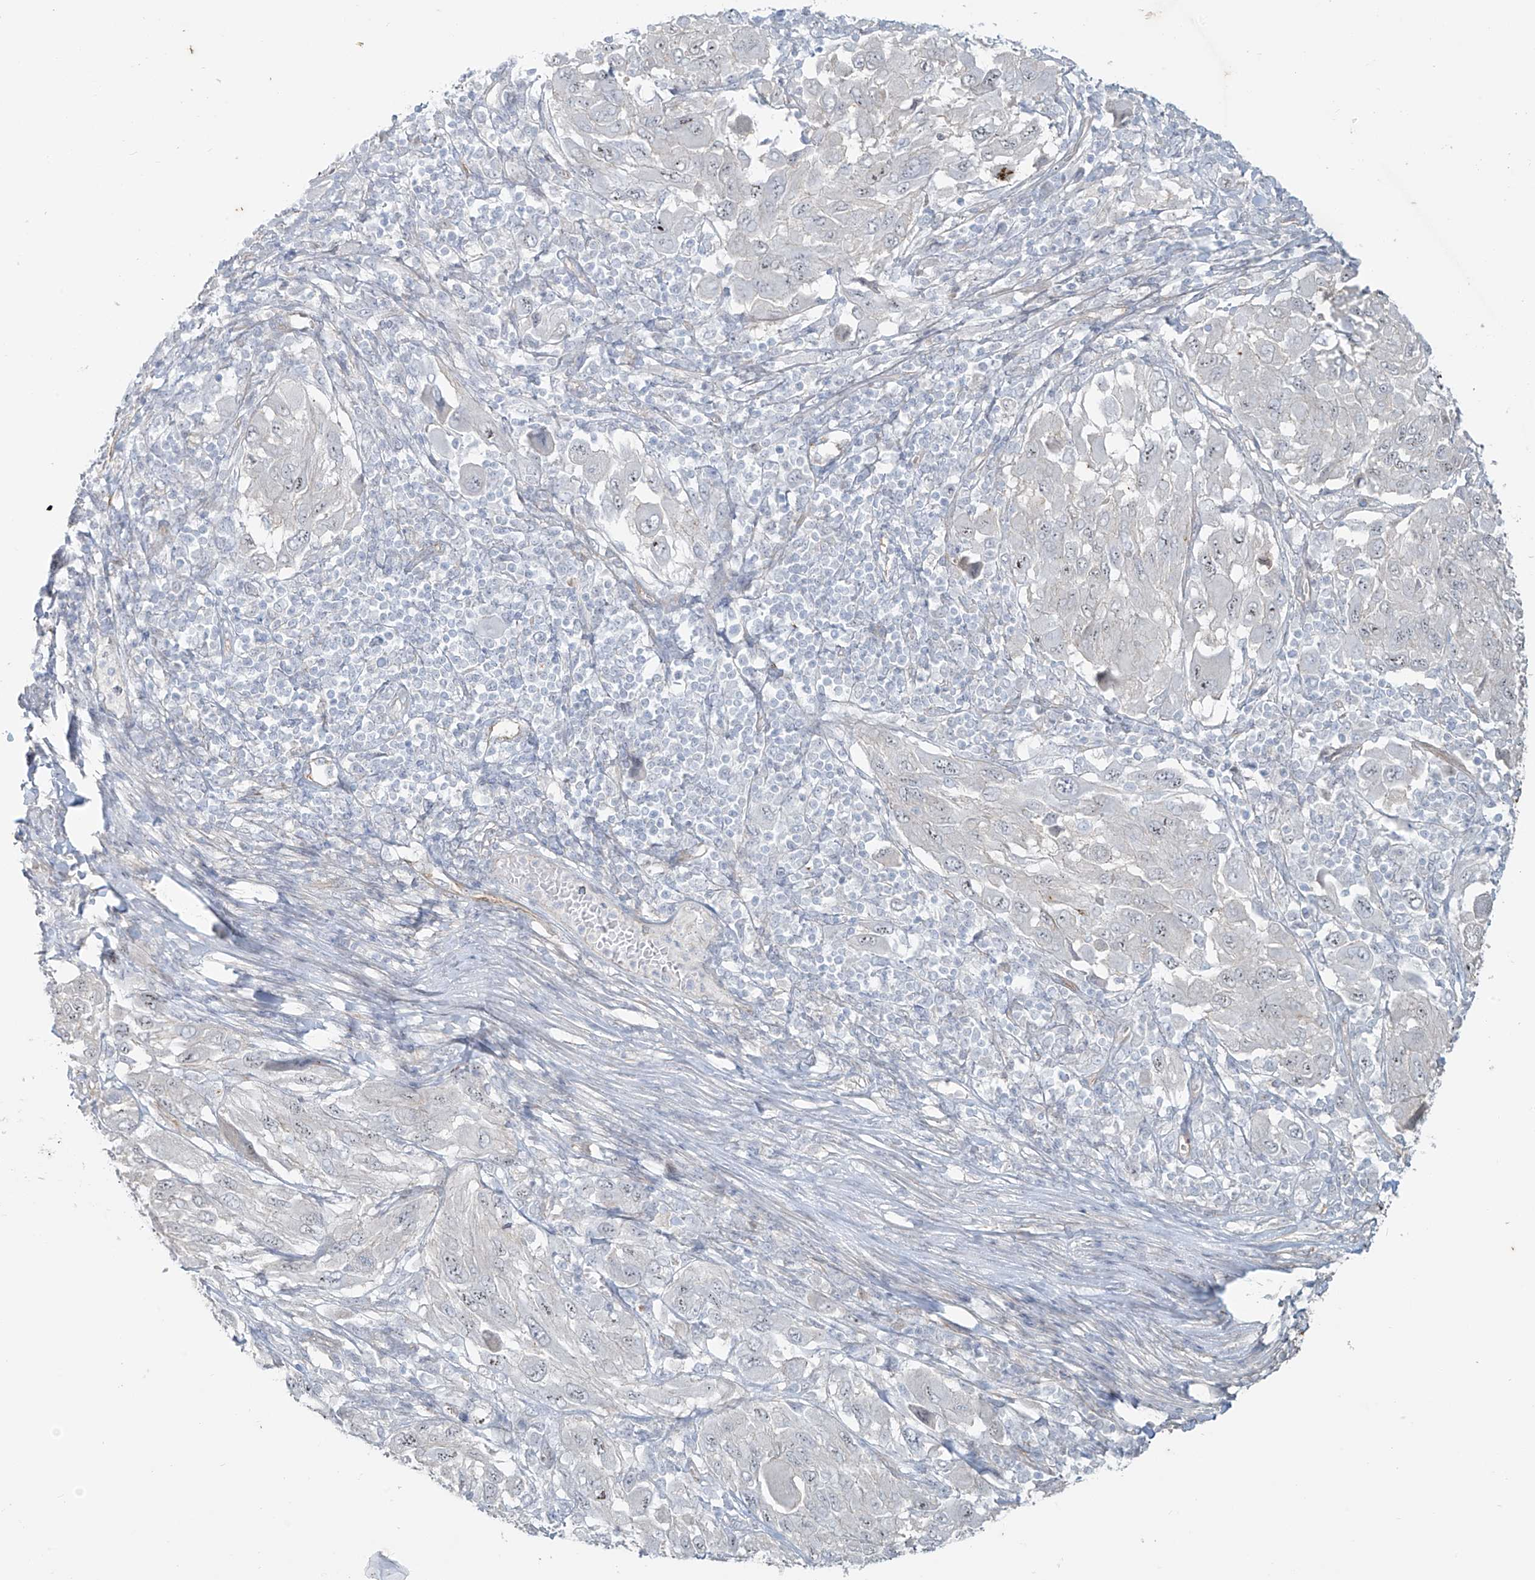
{"staining": {"intensity": "negative", "quantity": "none", "location": "none"}, "tissue": "melanoma", "cell_type": "Tumor cells", "image_type": "cancer", "snomed": [{"axis": "morphology", "description": "Malignant melanoma, NOS"}, {"axis": "topography", "description": "Skin"}], "caption": "Micrograph shows no protein positivity in tumor cells of malignant melanoma tissue.", "gene": "TUBE1", "patient": {"sex": "female", "age": 91}}